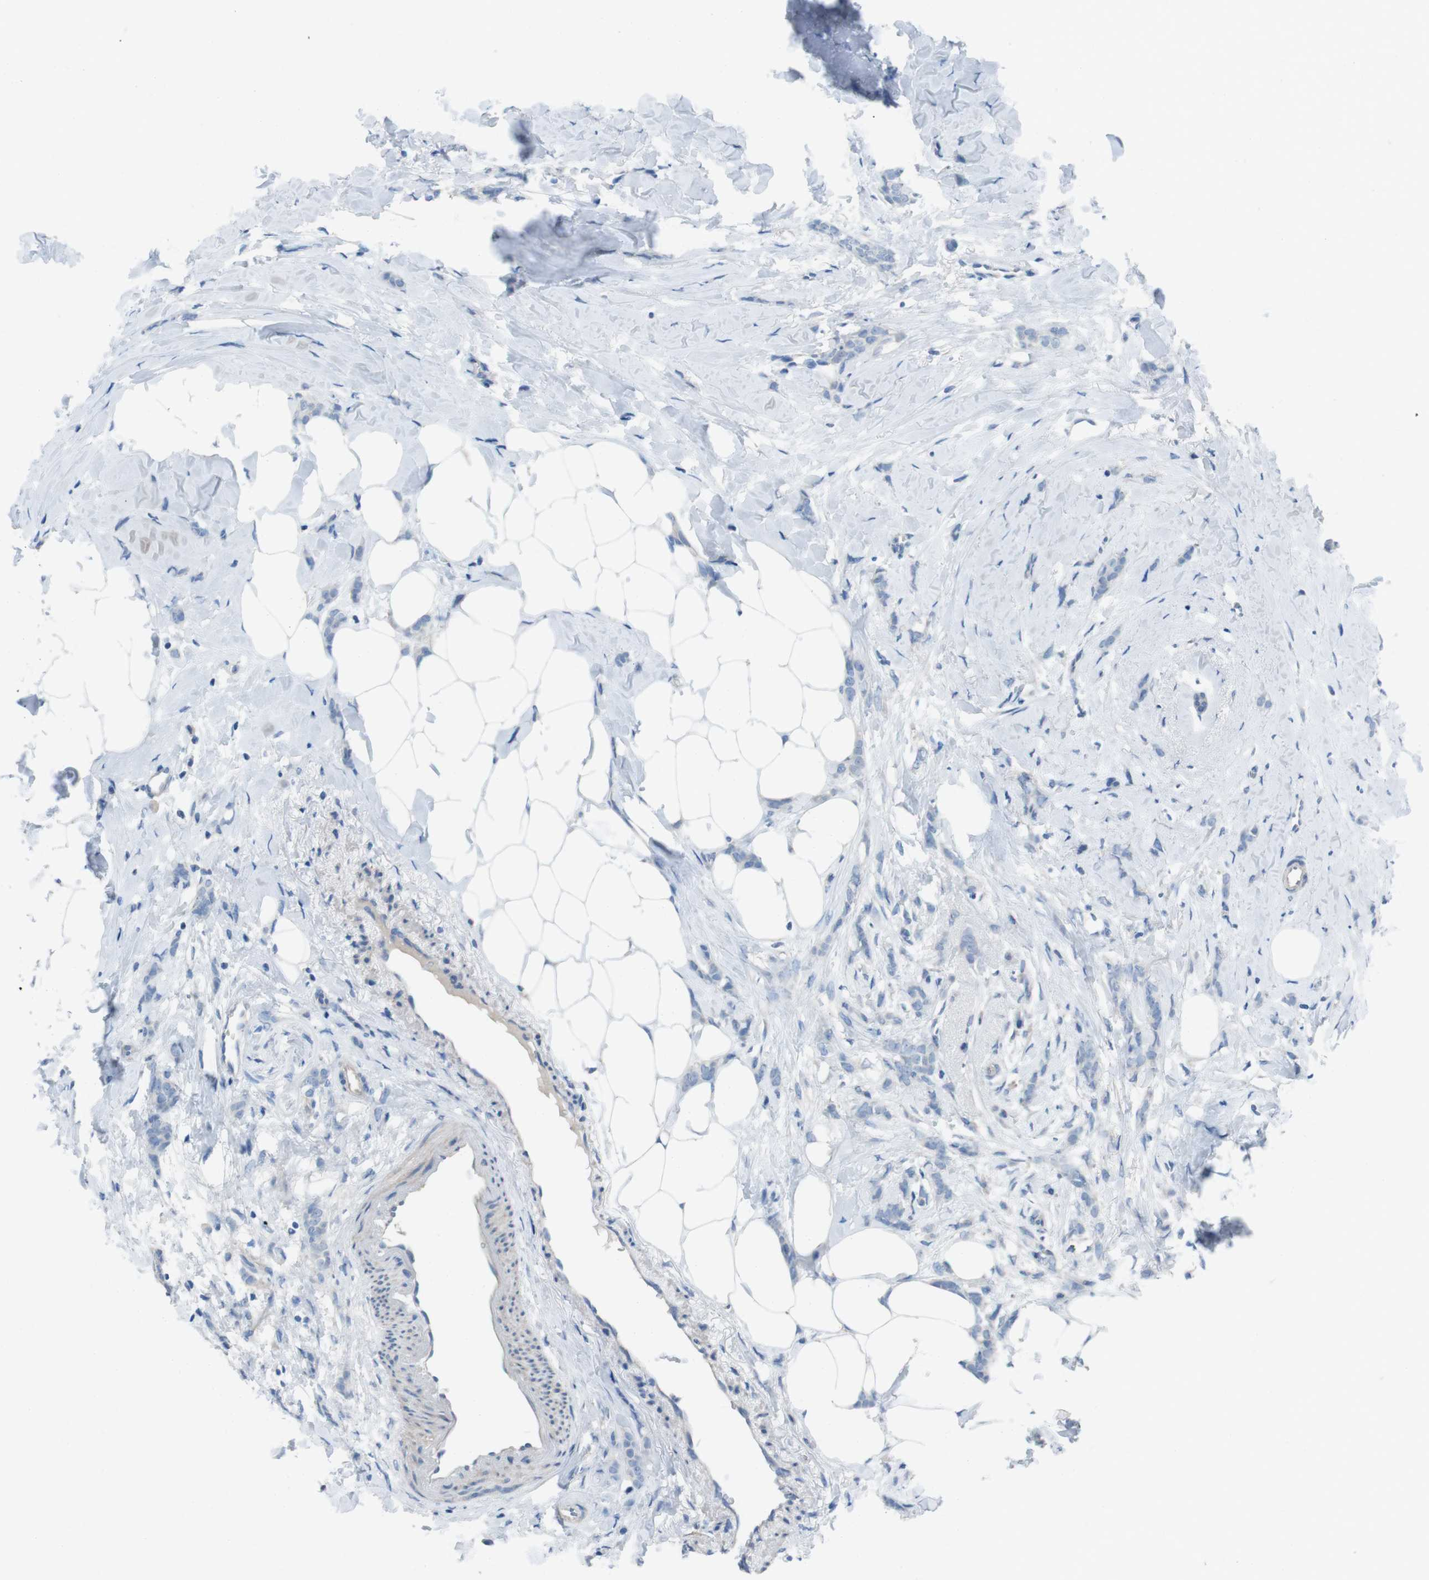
{"staining": {"intensity": "negative", "quantity": "none", "location": "none"}, "tissue": "breast cancer", "cell_type": "Tumor cells", "image_type": "cancer", "snomed": [{"axis": "morphology", "description": "Lobular carcinoma, in situ"}, {"axis": "morphology", "description": "Lobular carcinoma"}, {"axis": "topography", "description": "Breast"}], "caption": "This is an immunohistochemistry (IHC) micrograph of human breast cancer (lobular carcinoma in situ). There is no positivity in tumor cells.", "gene": "CYP2C8", "patient": {"sex": "female", "age": 41}}